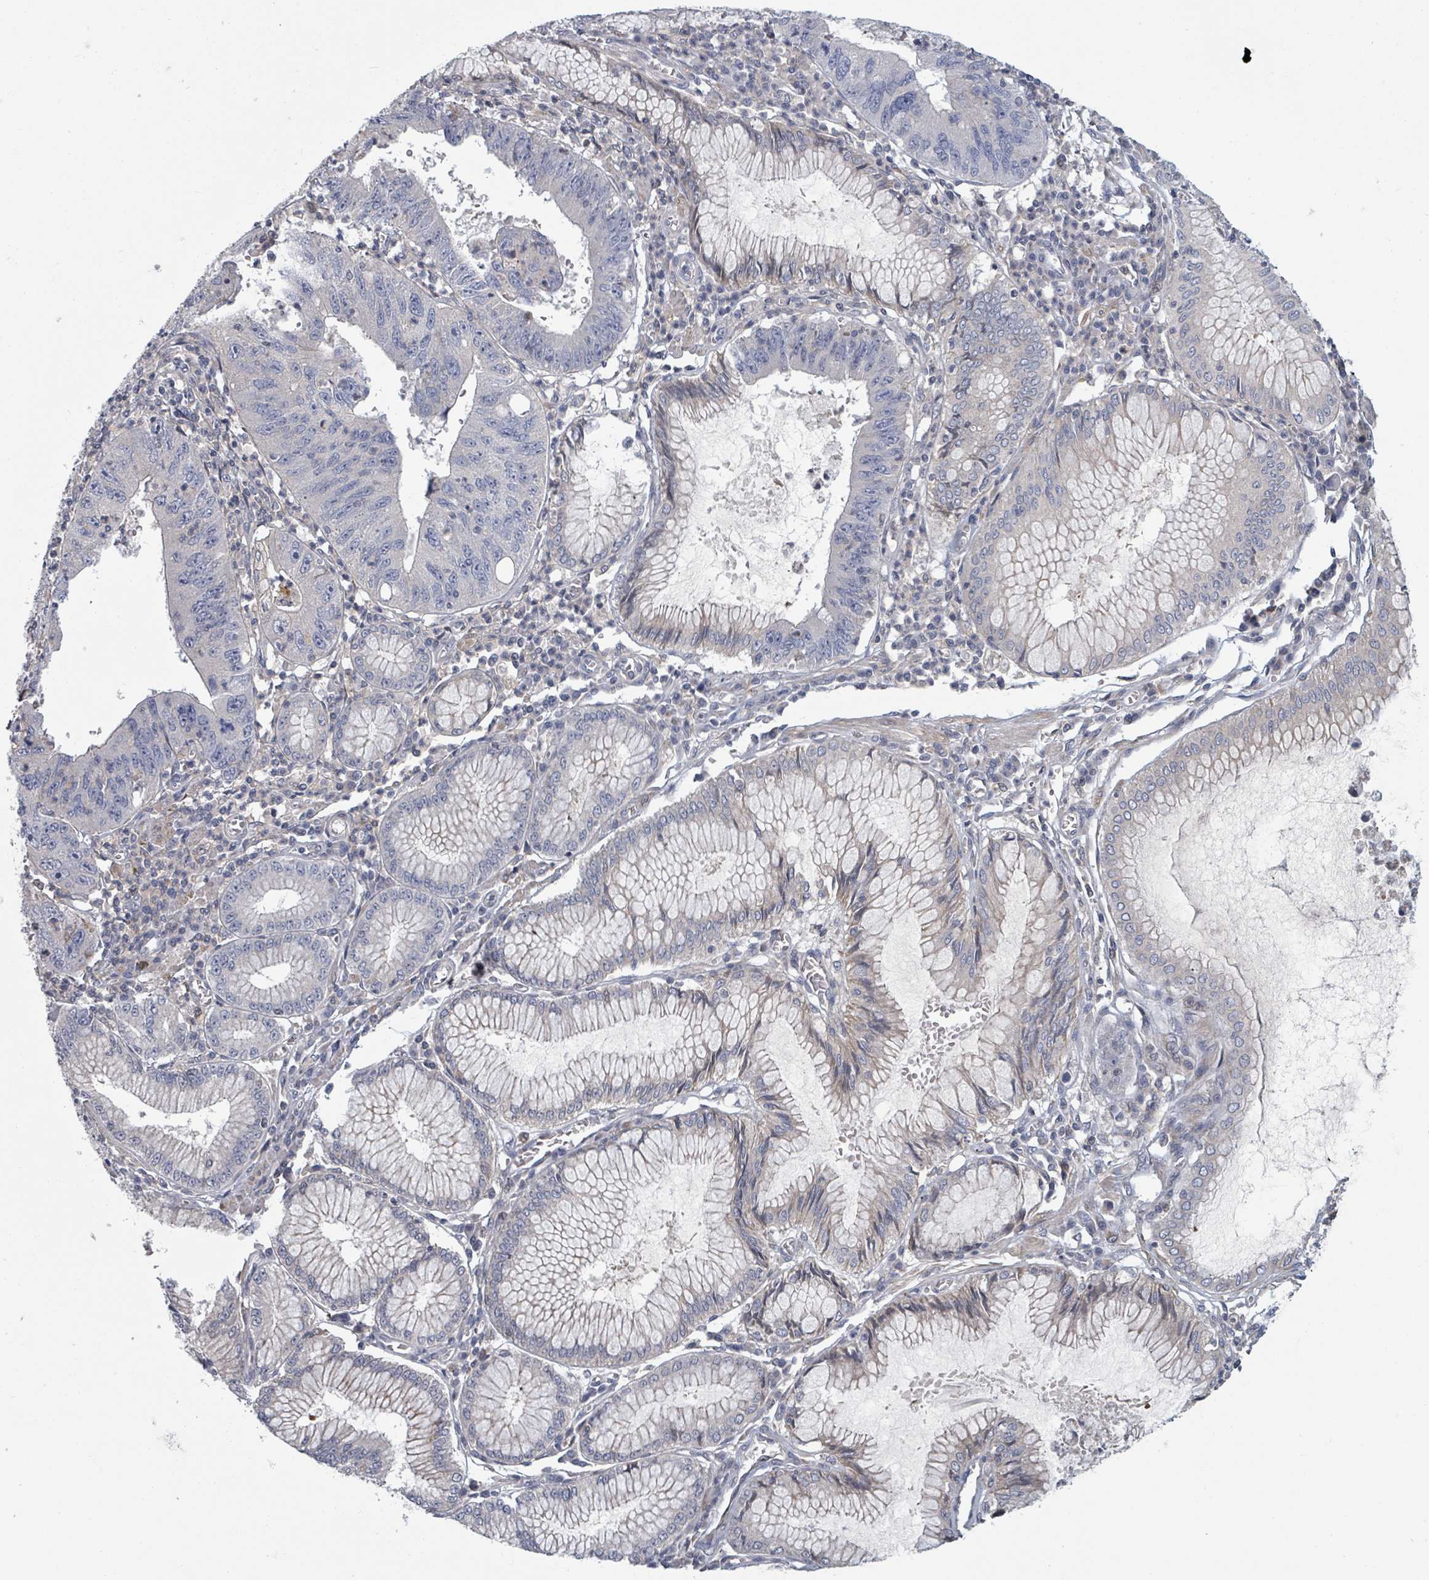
{"staining": {"intensity": "negative", "quantity": "none", "location": "none"}, "tissue": "stomach cancer", "cell_type": "Tumor cells", "image_type": "cancer", "snomed": [{"axis": "morphology", "description": "Adenocarcinoma, NOS"}, {"axis": "topography", "description": "Stomach"}], "caption": "This is a photomicrograph of immunohistochemistry staining of adenocarcinoma (stomach), which shows no expression in tumor cells.", "gene": "GABBR1", "patient": {"sex": "male", "age": 59}}